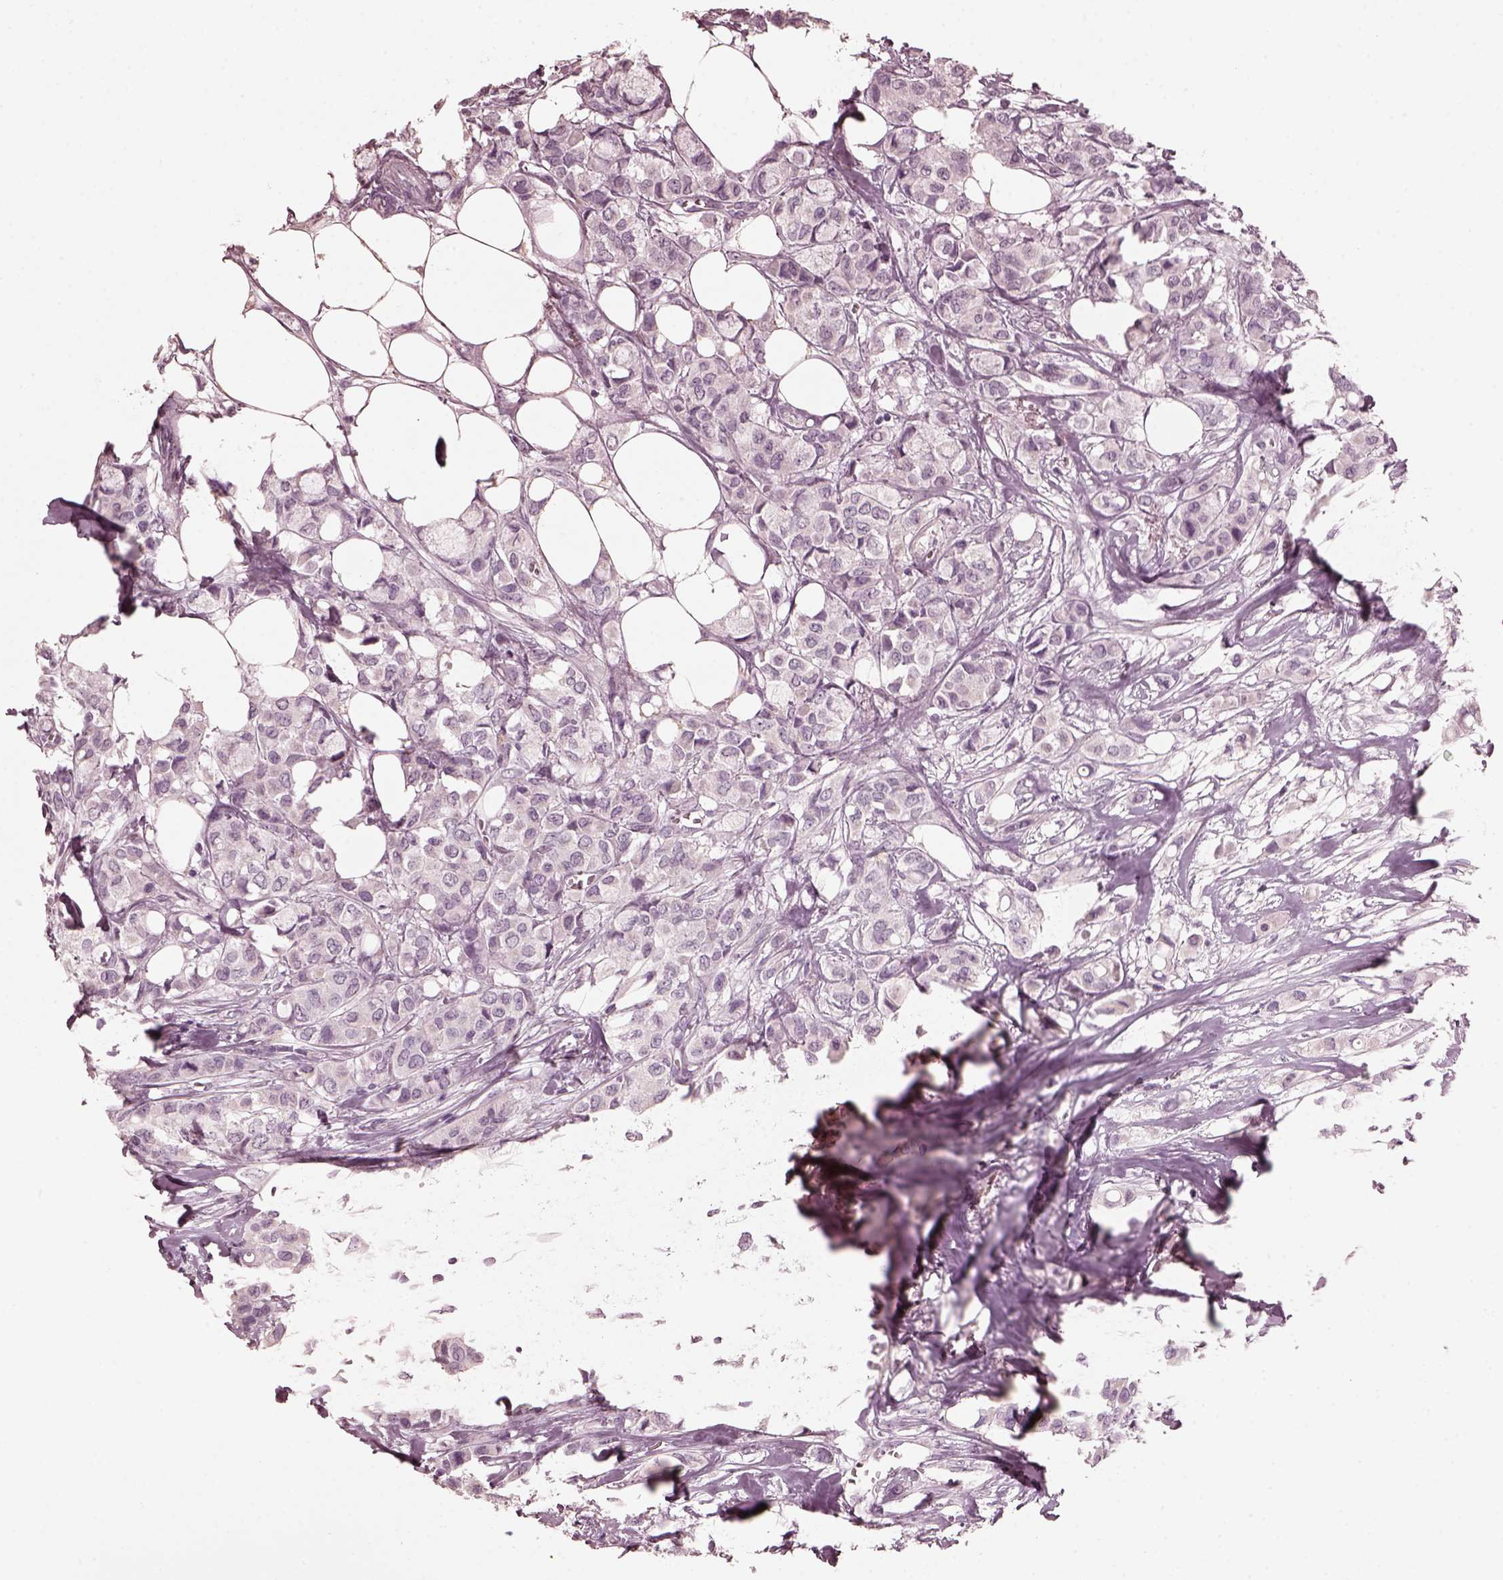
{"staining": {"intensity": "negative", "quantity": "none", "location": "none"}, "tissue": "breast cancer", "cell_type": "Tumor cells", "image_type": "cancer", "snomed": [{"axis": "morphology", "description": "Duct carcinoma"}, {"axis": "topography", "description": "Breast"}], "caption": "This is an IHC image of human invasive ductal carcinoma (breast). There is no expression in tumor cells.", "gene": "CGA", "patient": {"sex": "female", "age": 85}}